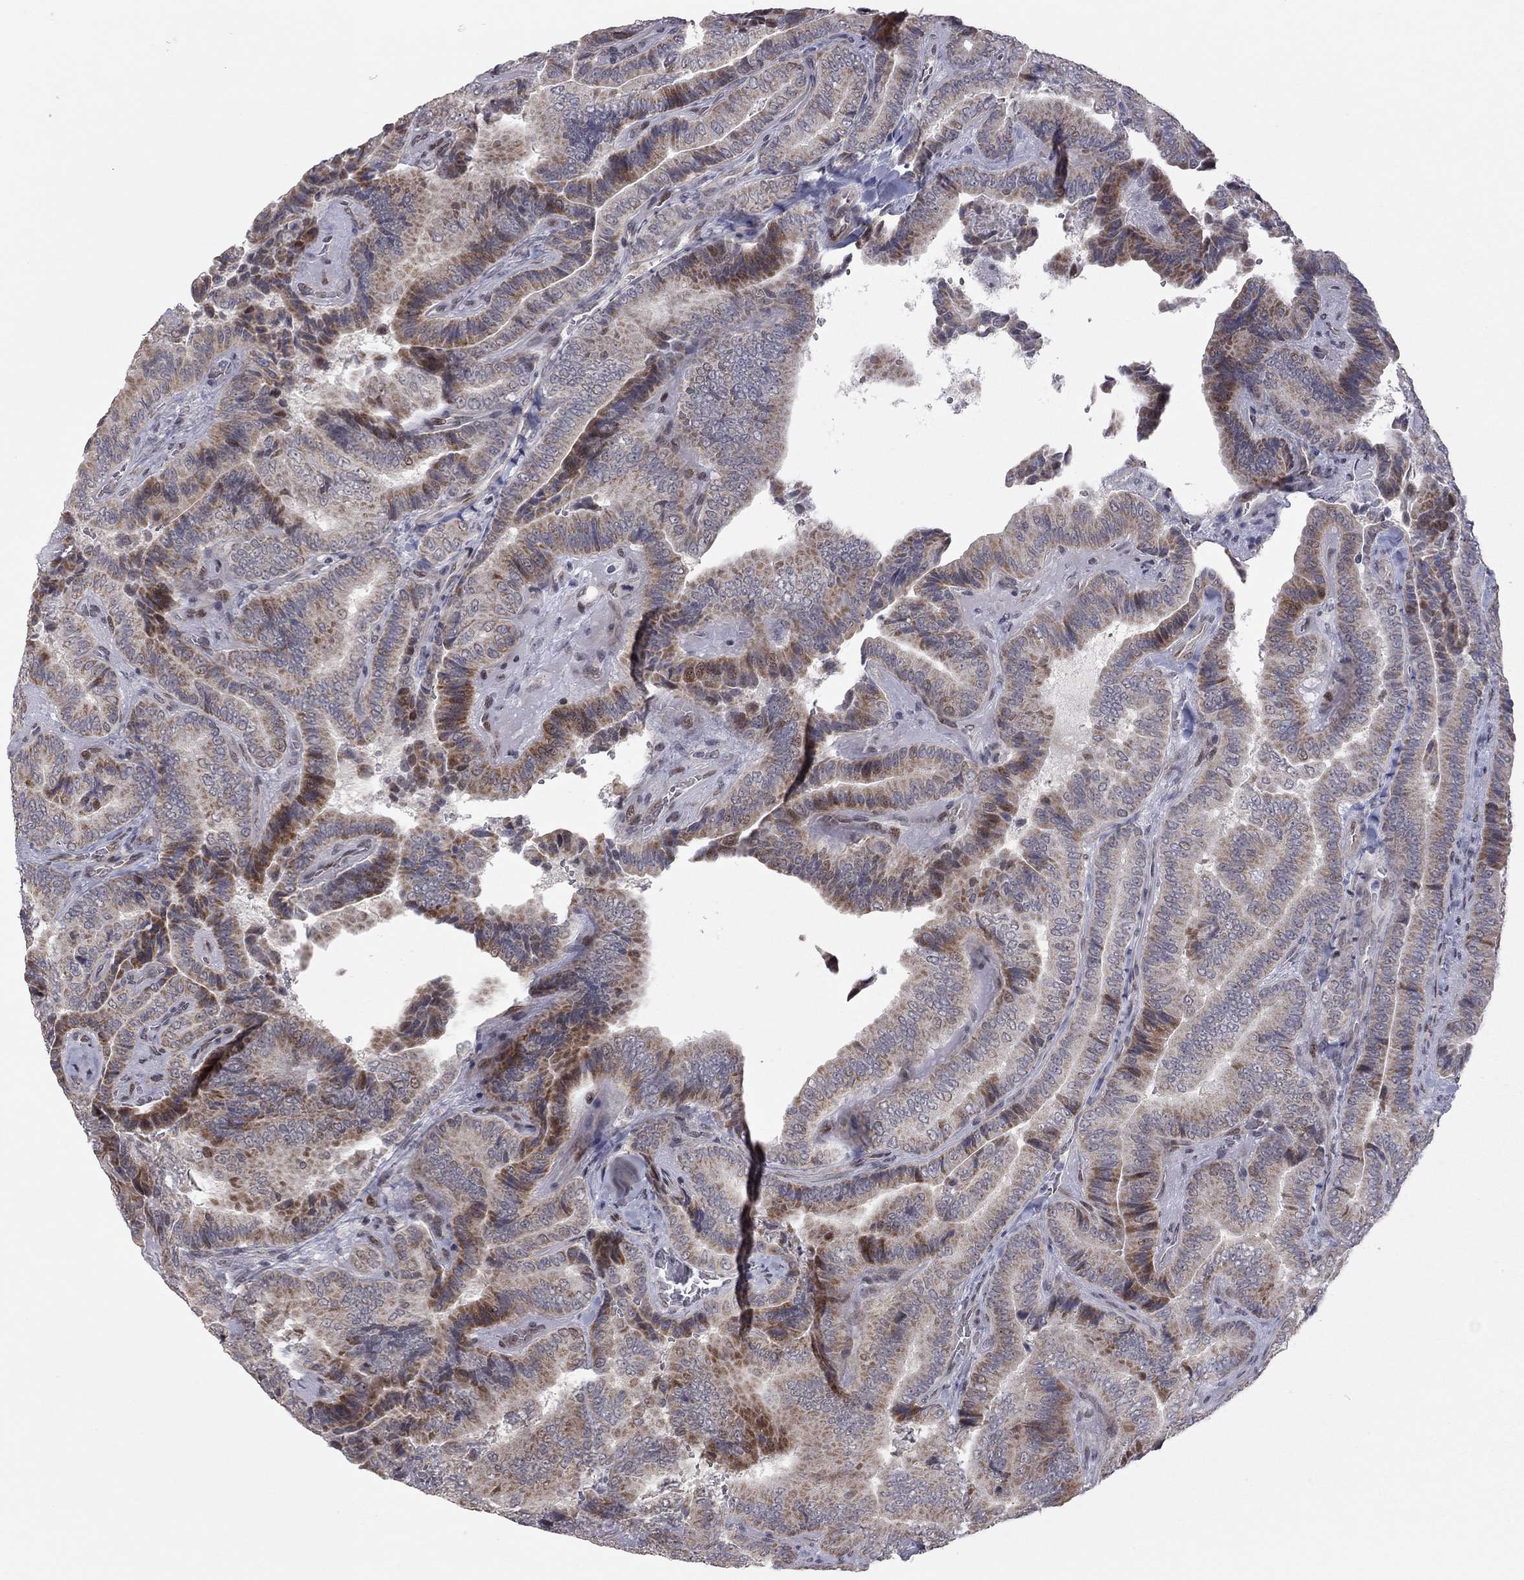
{"staining": {"intensity": "moderate", "quantity": ">75%", "location": "cytoplasmic/membranous"}, "tissue": "thyroid cancer", "cell_type": "Tumor cells", "image_type": "cancer", "snomed": [{"axis": "morphology", "description": "Papillary adenocarcinoma, NOS"}, {"axis": "topography", "description": "Thyroid gland"}], "caption": "Immunohistochemical staining of human thyroid cancer (papillary adenocarcinoma) demonstrates medium levels of moderate cytoplasmic/membranous expression in approximately >75% of tumor cells.", "gene": "MC3R", "patient": {"sex": "male", "age": 61}}